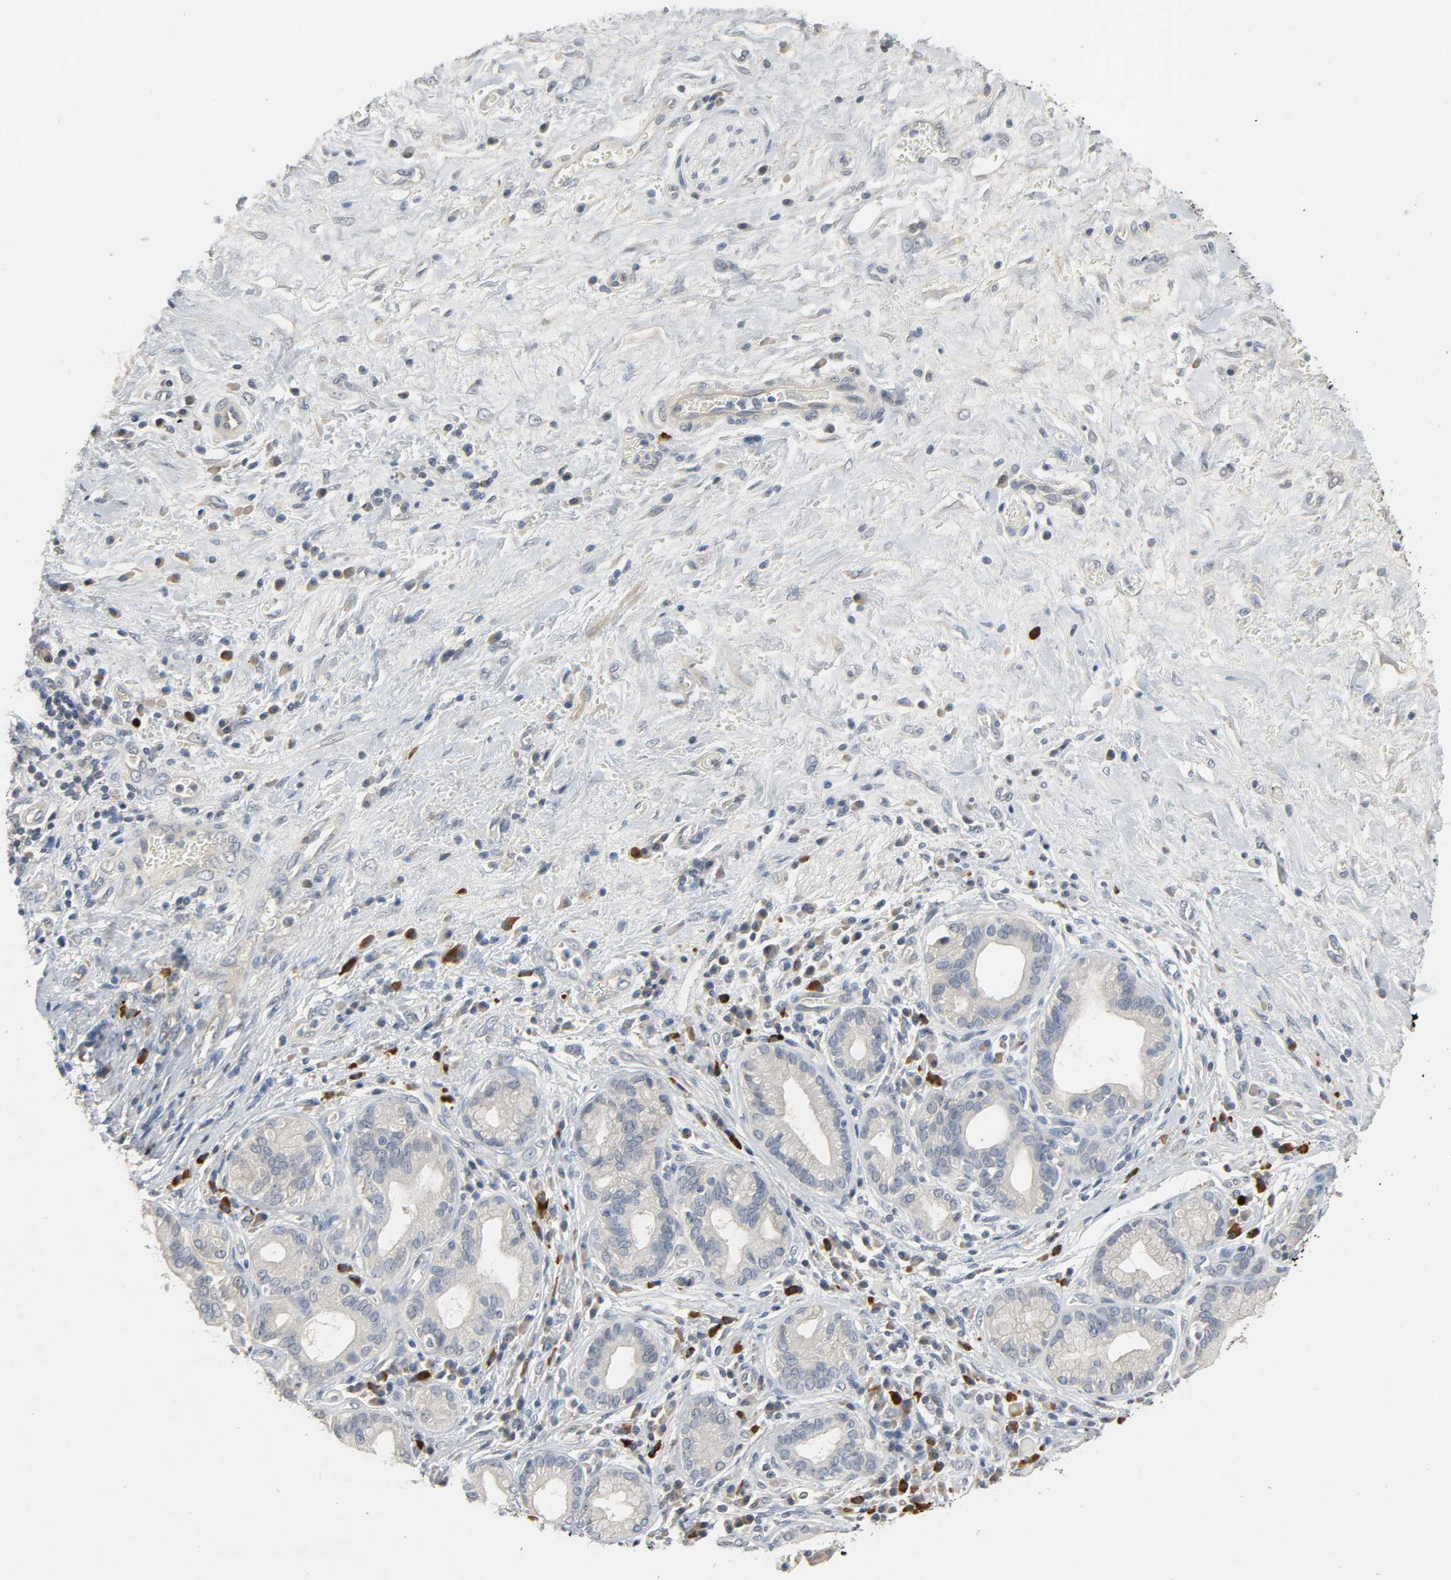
{"staining": {"intensity": "negative", "quantity": "none", "location": "none"}, "tissue": "pancreatic cancer", "cell_type": "Tumor cells", "image_type": "cancer", "snomed": [{"axis": "morphology", "description": "Adenocarcinoma, NOS"}, {"axis": "topography", "description": "Pancreas"}], "caption": "A high-resolution micrograph shows immunohistochemistry (IHC) staining of pancreatic adenocarcinoma, which exhibits no significant expression in tumor cells.", "gene": "CD4", "patient": {"sex": "female", "age": 73}}